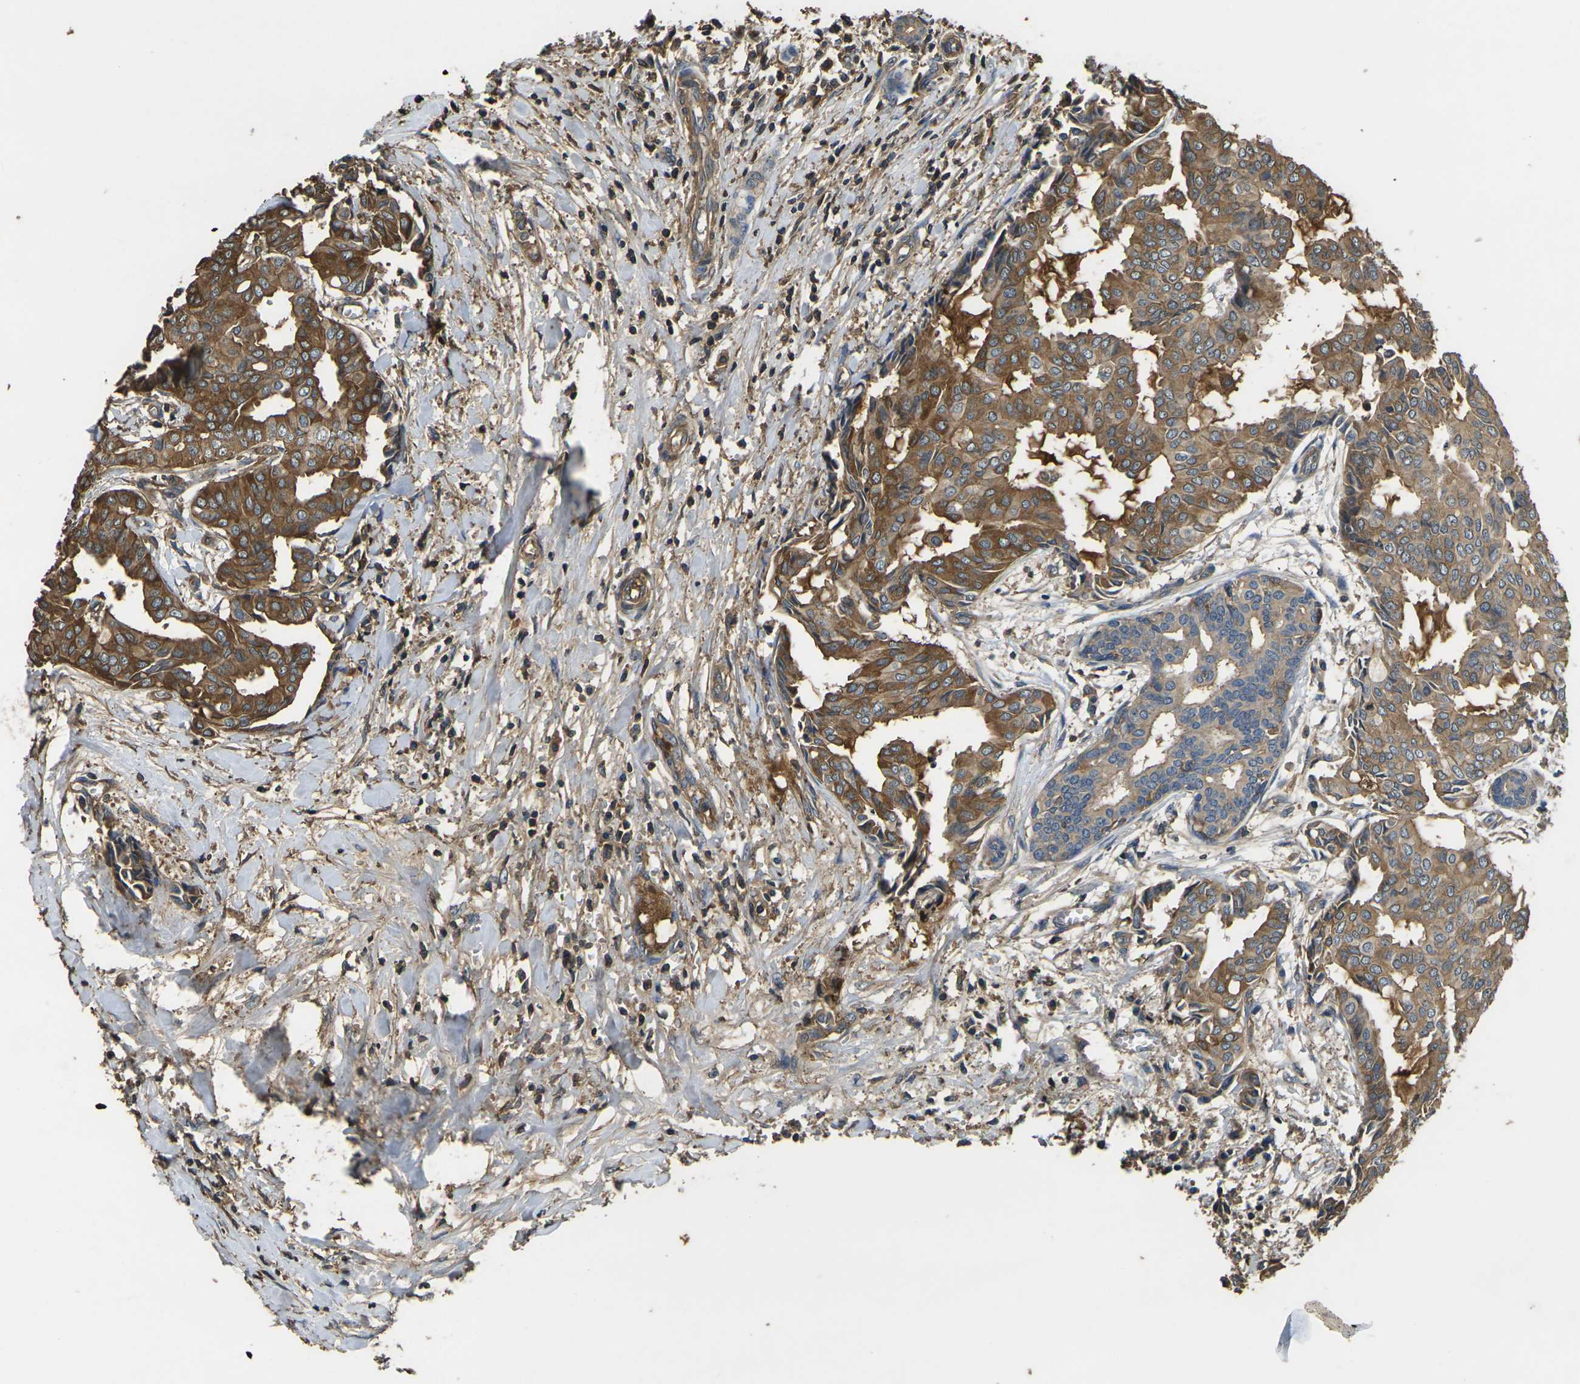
{"staining": {"intensity": "moderate", "quantity": ">75%", "location": "cytoplasmic/membranous"}, "tissue": "head and neck cancer", "cell_type": "Tumor cells", "image_type": "cancer", "snomed": [{"axis": "morphology", "description": "Adenocarcinoma, NOS"}, {"axis": "topography", "description": "Salivary gland"}, {"axis": "topography", "description": "Head-Neck"}], "caption": "Protein staining reveals moderate cytoplasmic/membranous expression in approximately >75% of tumor cells in head and neck cancer (adenocarcinoma).", "gene": "HSPG2", "patient": {"sex": "female", "age": 59}}